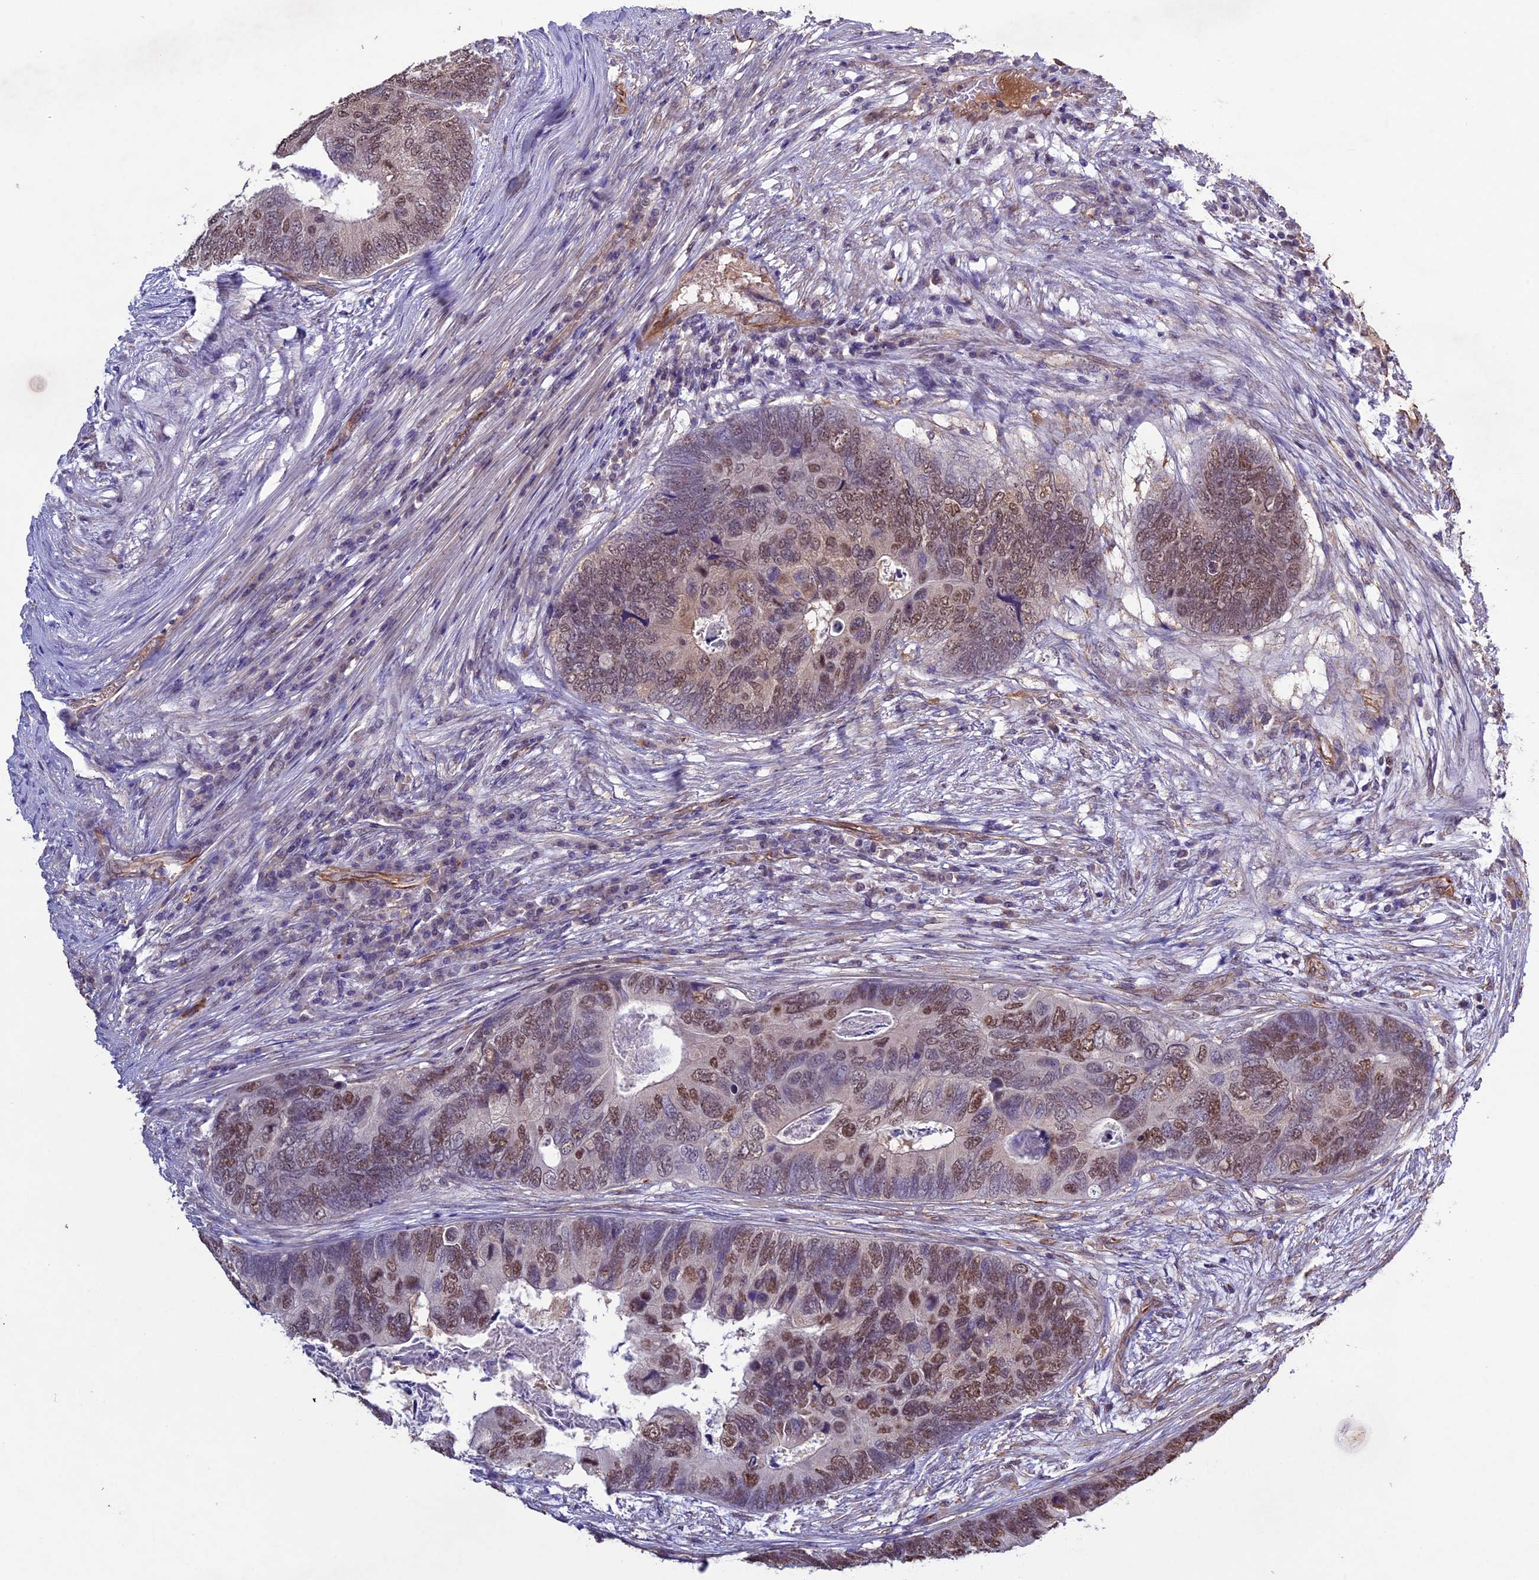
{"staining": {"intensity": "moderate", "quantity": ">75%", "location": "nuclear"}, "tissue": "colorectal cancer", "cell_type": "Tumor cells", "image_type": "cancer", "snomed": [{"axis": "morphology", "description": "Adenocarcinoma, NOS"}, {"axis": "topography", "description": "Colon"}], "caption": "Immunohistochemistry photomicrograph of colorectal cancer (adenocarcinoma) stained for a protein (brown), which demonstrates medium levels of moderate nuclear staining in approximately >75% of tumor cells.", "gene": "C3orf70", "patient": {"sex": "female", "age": 67}}